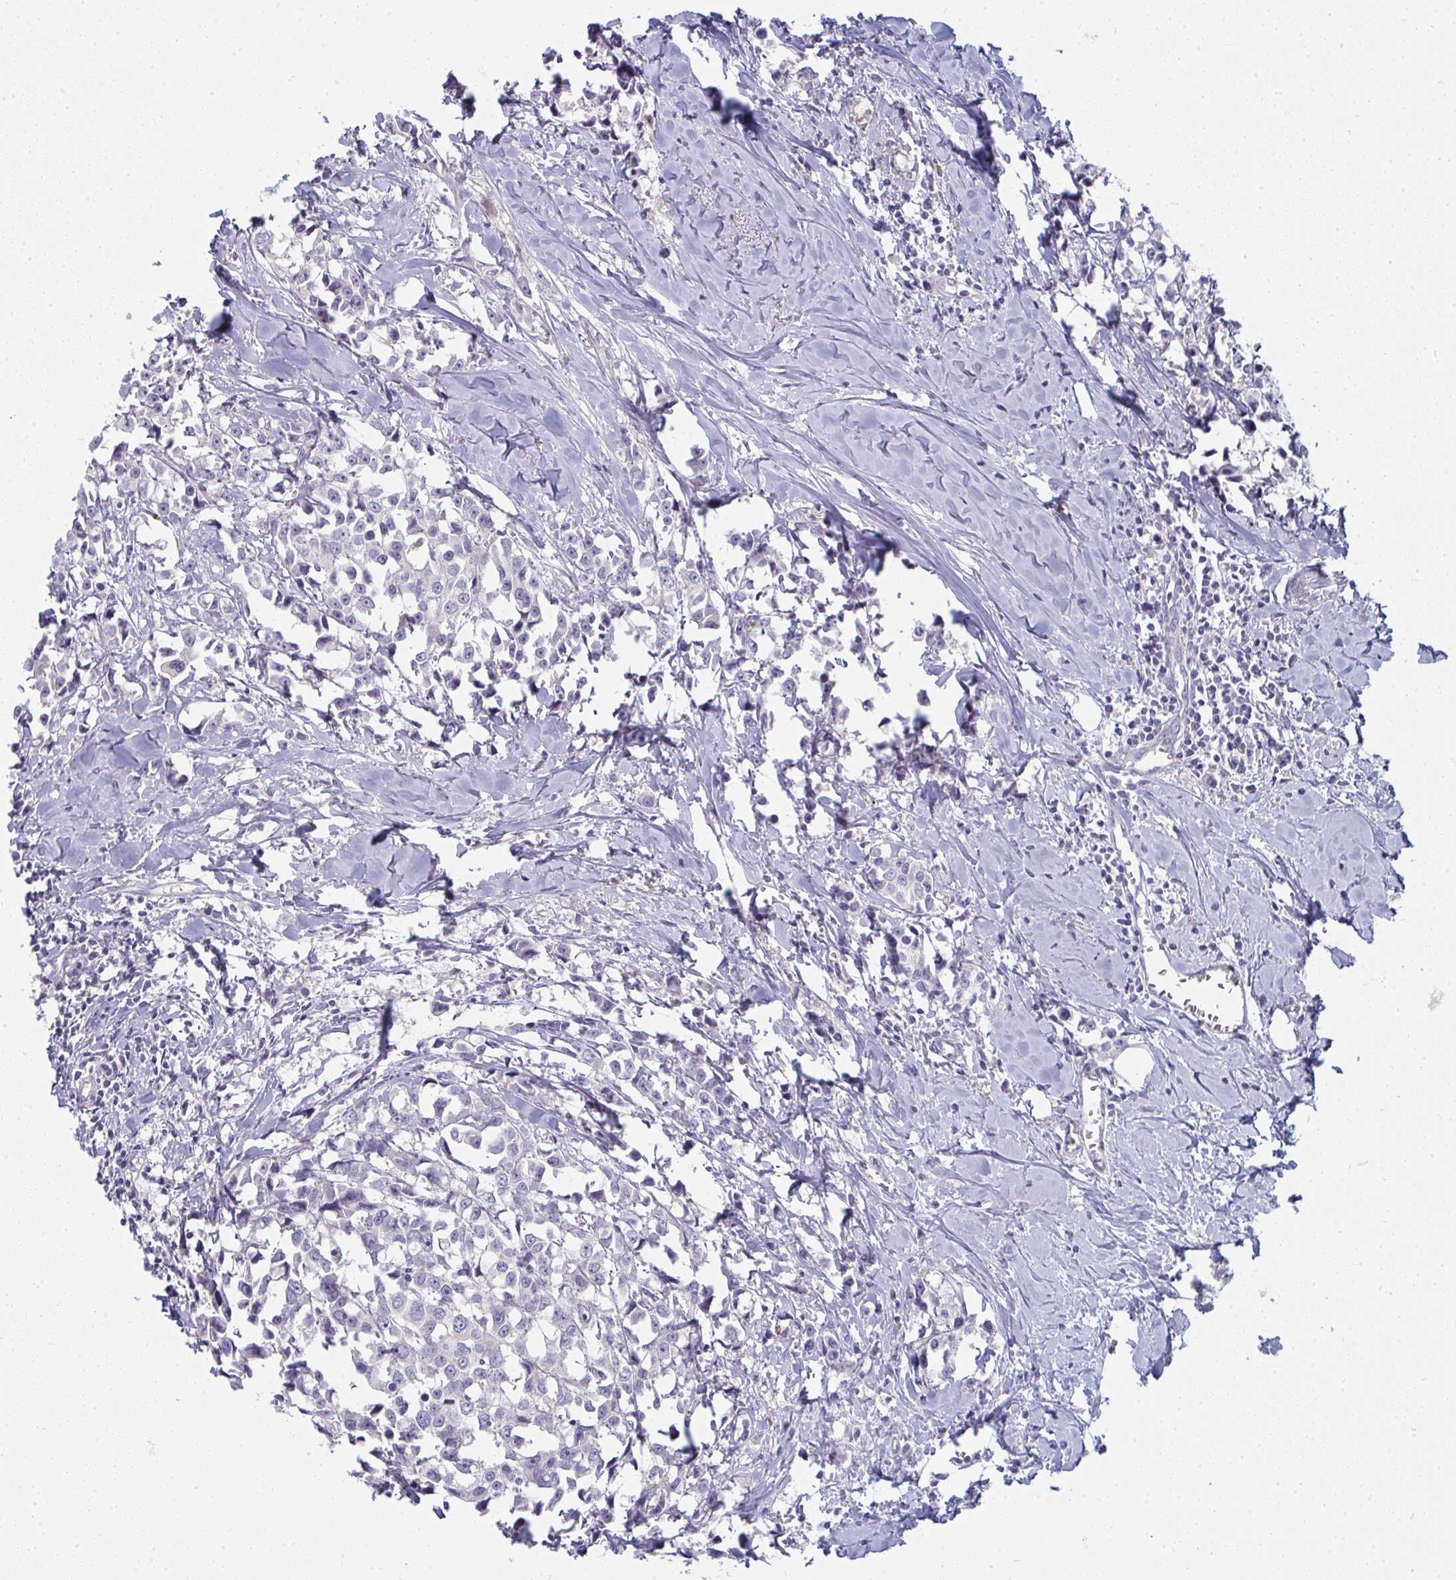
{"staining": {"intensity": "negative", "quantity": "none", "location": "none"}, "tissue": "breast cancer", "cell_type": "Tumor cells", "image_type": "cancer", "snomed": [{"axis": "morphology", "description": "Duct carcinoma"}, {"axis": "topography", "description": "Breast"}], "caption": "The photomicrograph displays no significant positivity in tumor cells of breast intraductal carcinoma.", "gene": "SHB", "patient": {"sex": "female", "age": 80}}